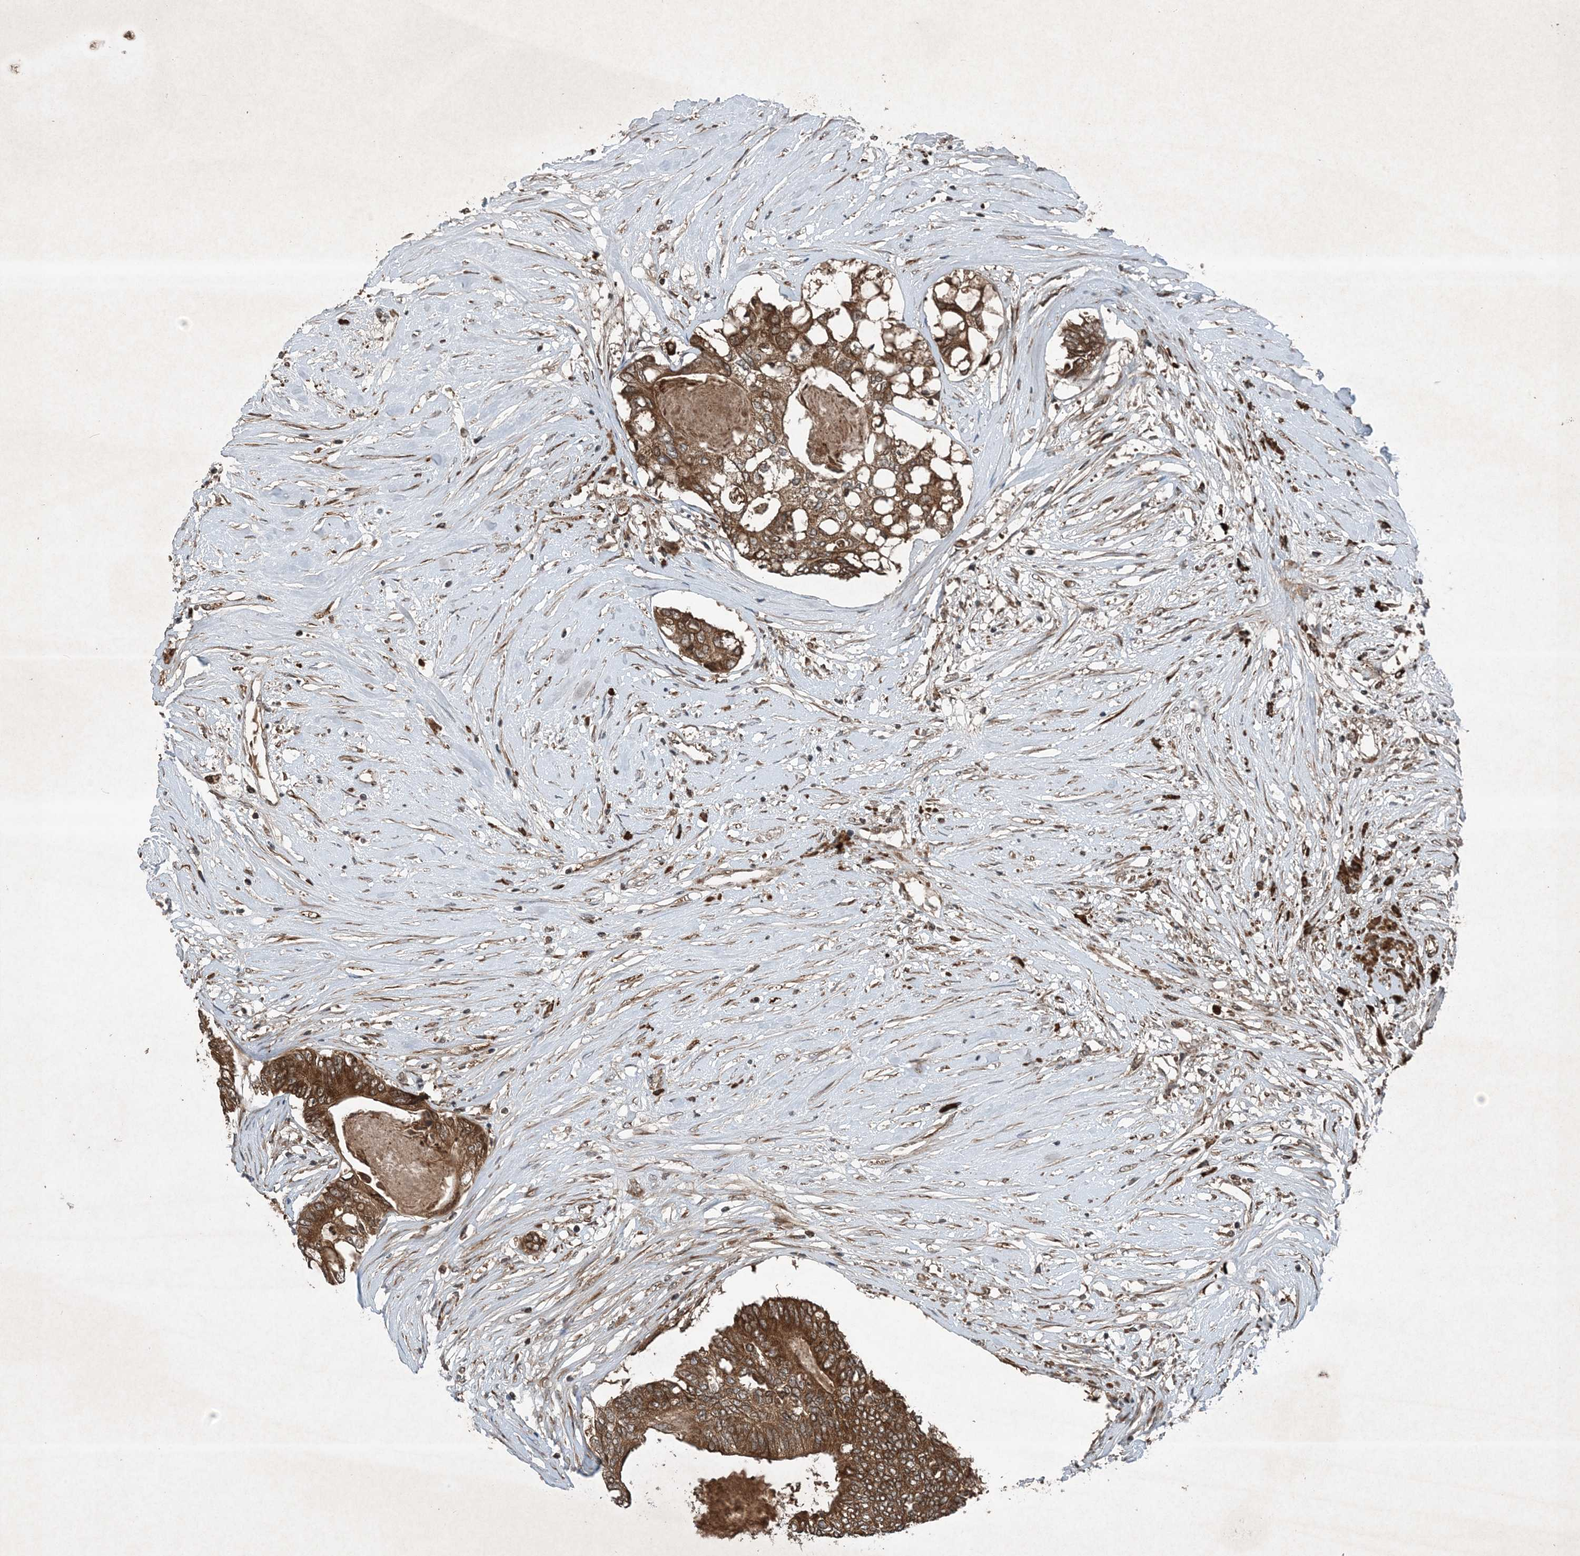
{"staining": {"intensity": "strong", "quantity": ">75%", "location": "cytoplasmic/membranous"}, "tissue": "colorectal cancer", "cell_type": "Tumor cells", "image_type": "cancer", "snomed": [{"axis": "morphology", "description": "Adenocarcinoma, NOS"}, {"axis": "topography", "description": "Rectum"}], "caption": "IHC of human colorectal cancer exhibits high levels of strong cytoplasmic/membranous staining in approximately >75% of tumor cells.", "gene": "GNG5", "patient": {"sex": "male", "age": 63}}